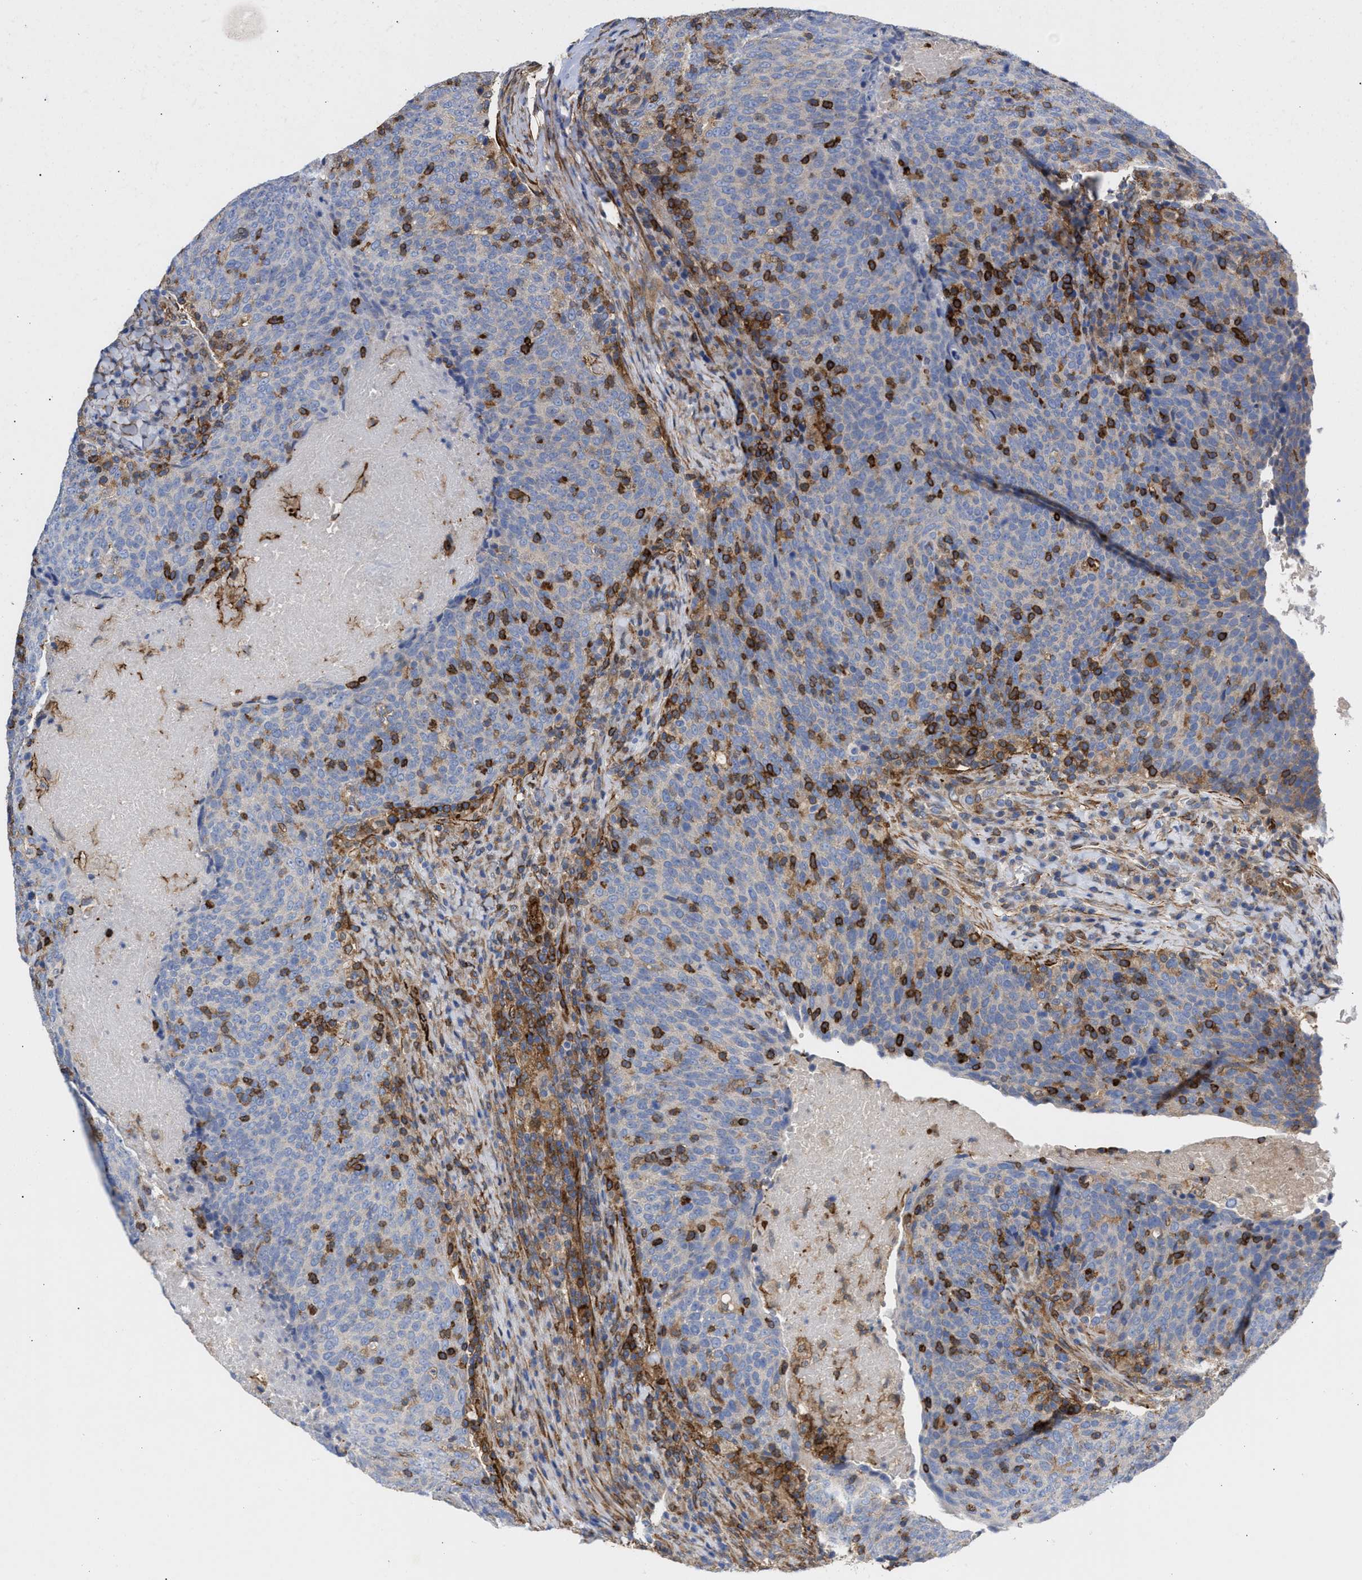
{"staining": {"intensity": "negative", "quantity": "none", "location": "none"}, "tissue": "head and neck cancer", "cell_type": "Tumor cells", "image_type": "cancer", "snomed": [{"axis": "morphology", "description": "Squamous cell carcinoma, NOS"}, {"axis": "morphology", "description": "Squamous cell carcinoma, metastatic, NOS"}, {"axis": "topography", "description": "Lymph node"}, {"axis": "topography", "description": "Head-Neck"}], "caption": "Tumor cells show no significant expression in head and neck cancer (metastatic squamous cell carcinoma).", "gene": "HS3ST5", "patient": {"sex": "male", "age": 62}}